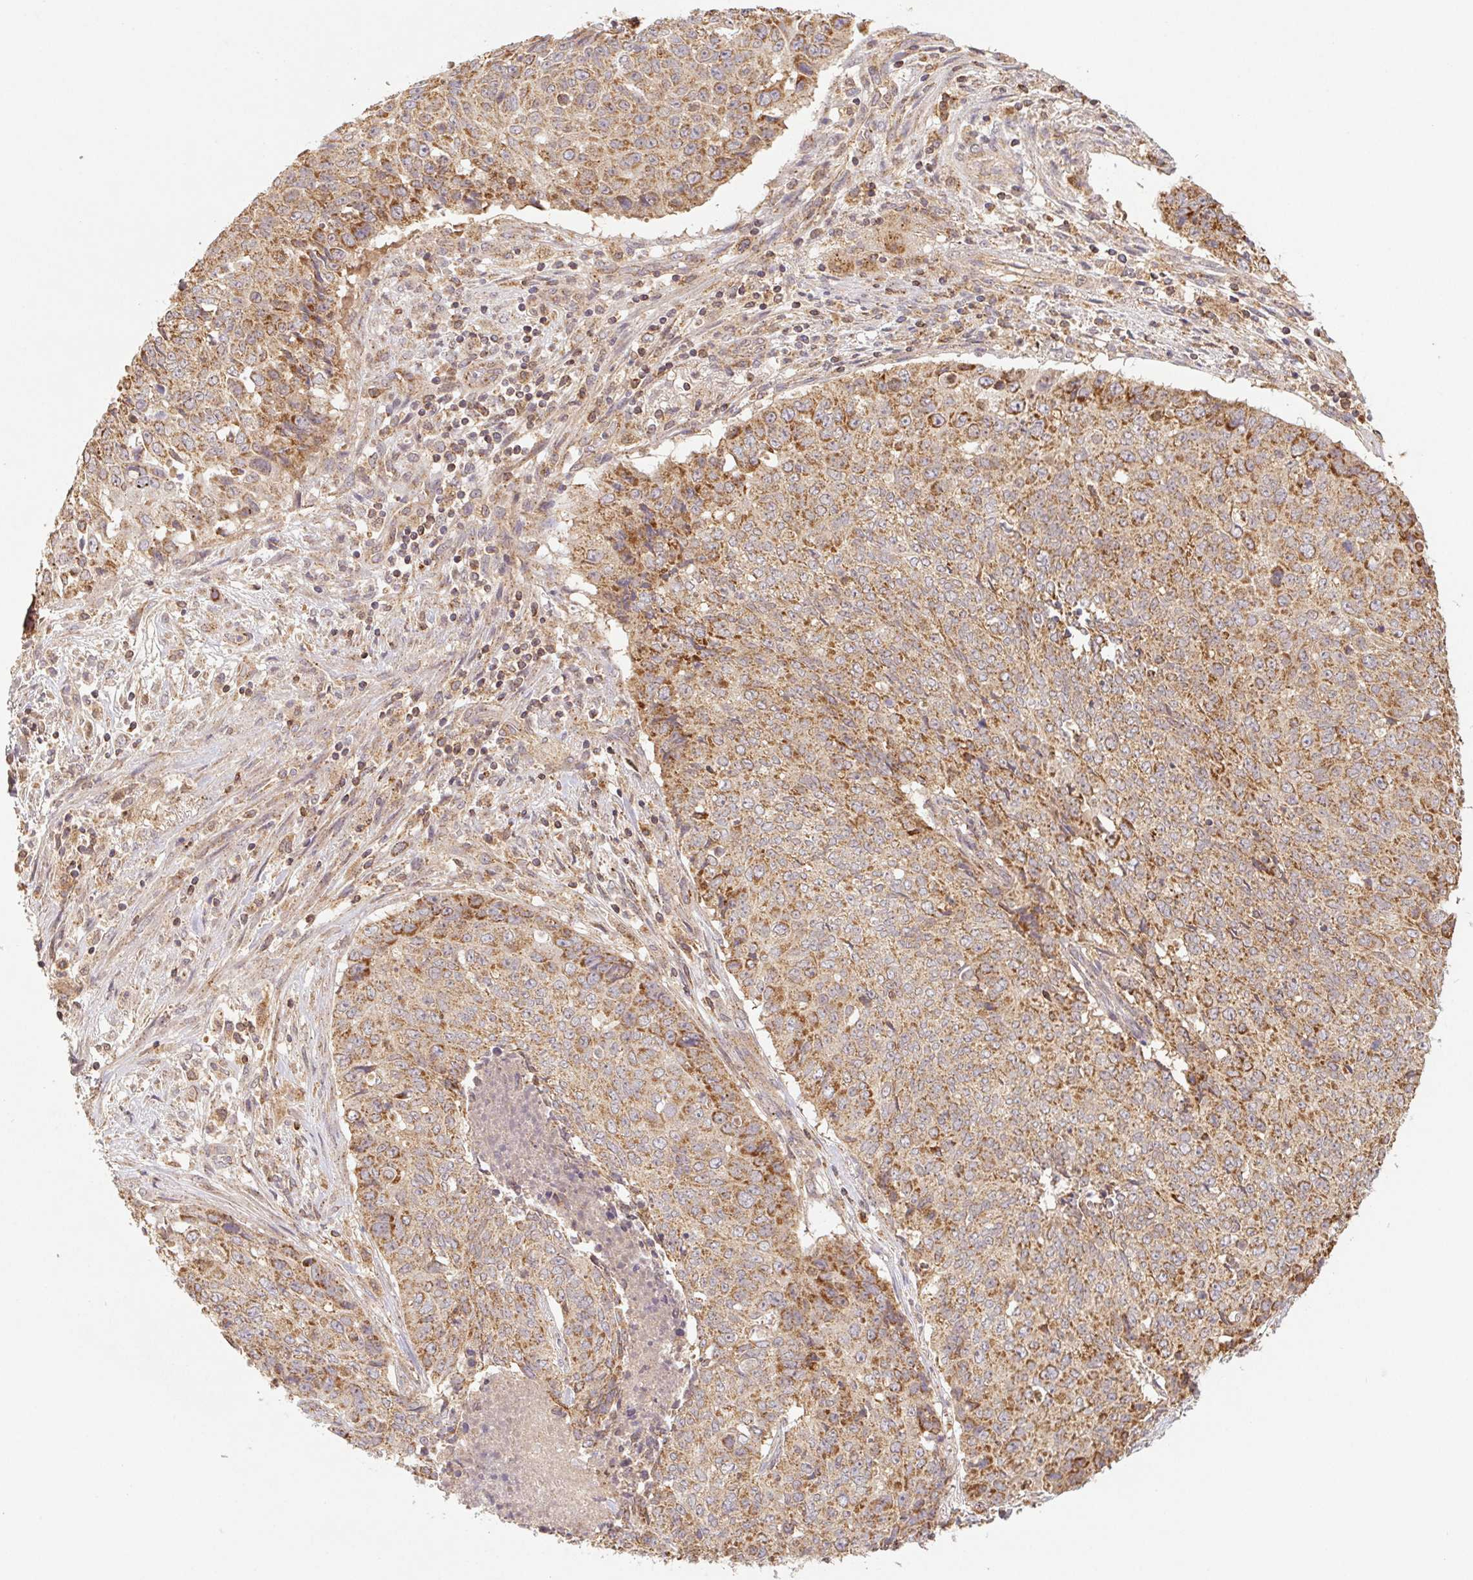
{"staining": {"intensity": "moderate", "quantity": ">75%", "location": "cytoplasmic/membranous"}, "tissue": "lung cancer", "cell_type": "Tumor cells", "image_type": "cancer", "snomed": [{"axis": "morphology", "description": "Normal tissue, NOS"}, {"axis": "morphology", "description": "Squamous cell carcinoma, NOS"}, {"axis": "topography", "description": "Bronchus"}, {"axis": "topography", "description": "Lung"}], "caption": "Lung cancer was stained to show a protein in brown. There is medium levels of moderate cytoplasmic/membranous staining in about >75% of tumor cells.", "gene": "MTHFD1", "patient": {"sex": "male", "age": 64}}